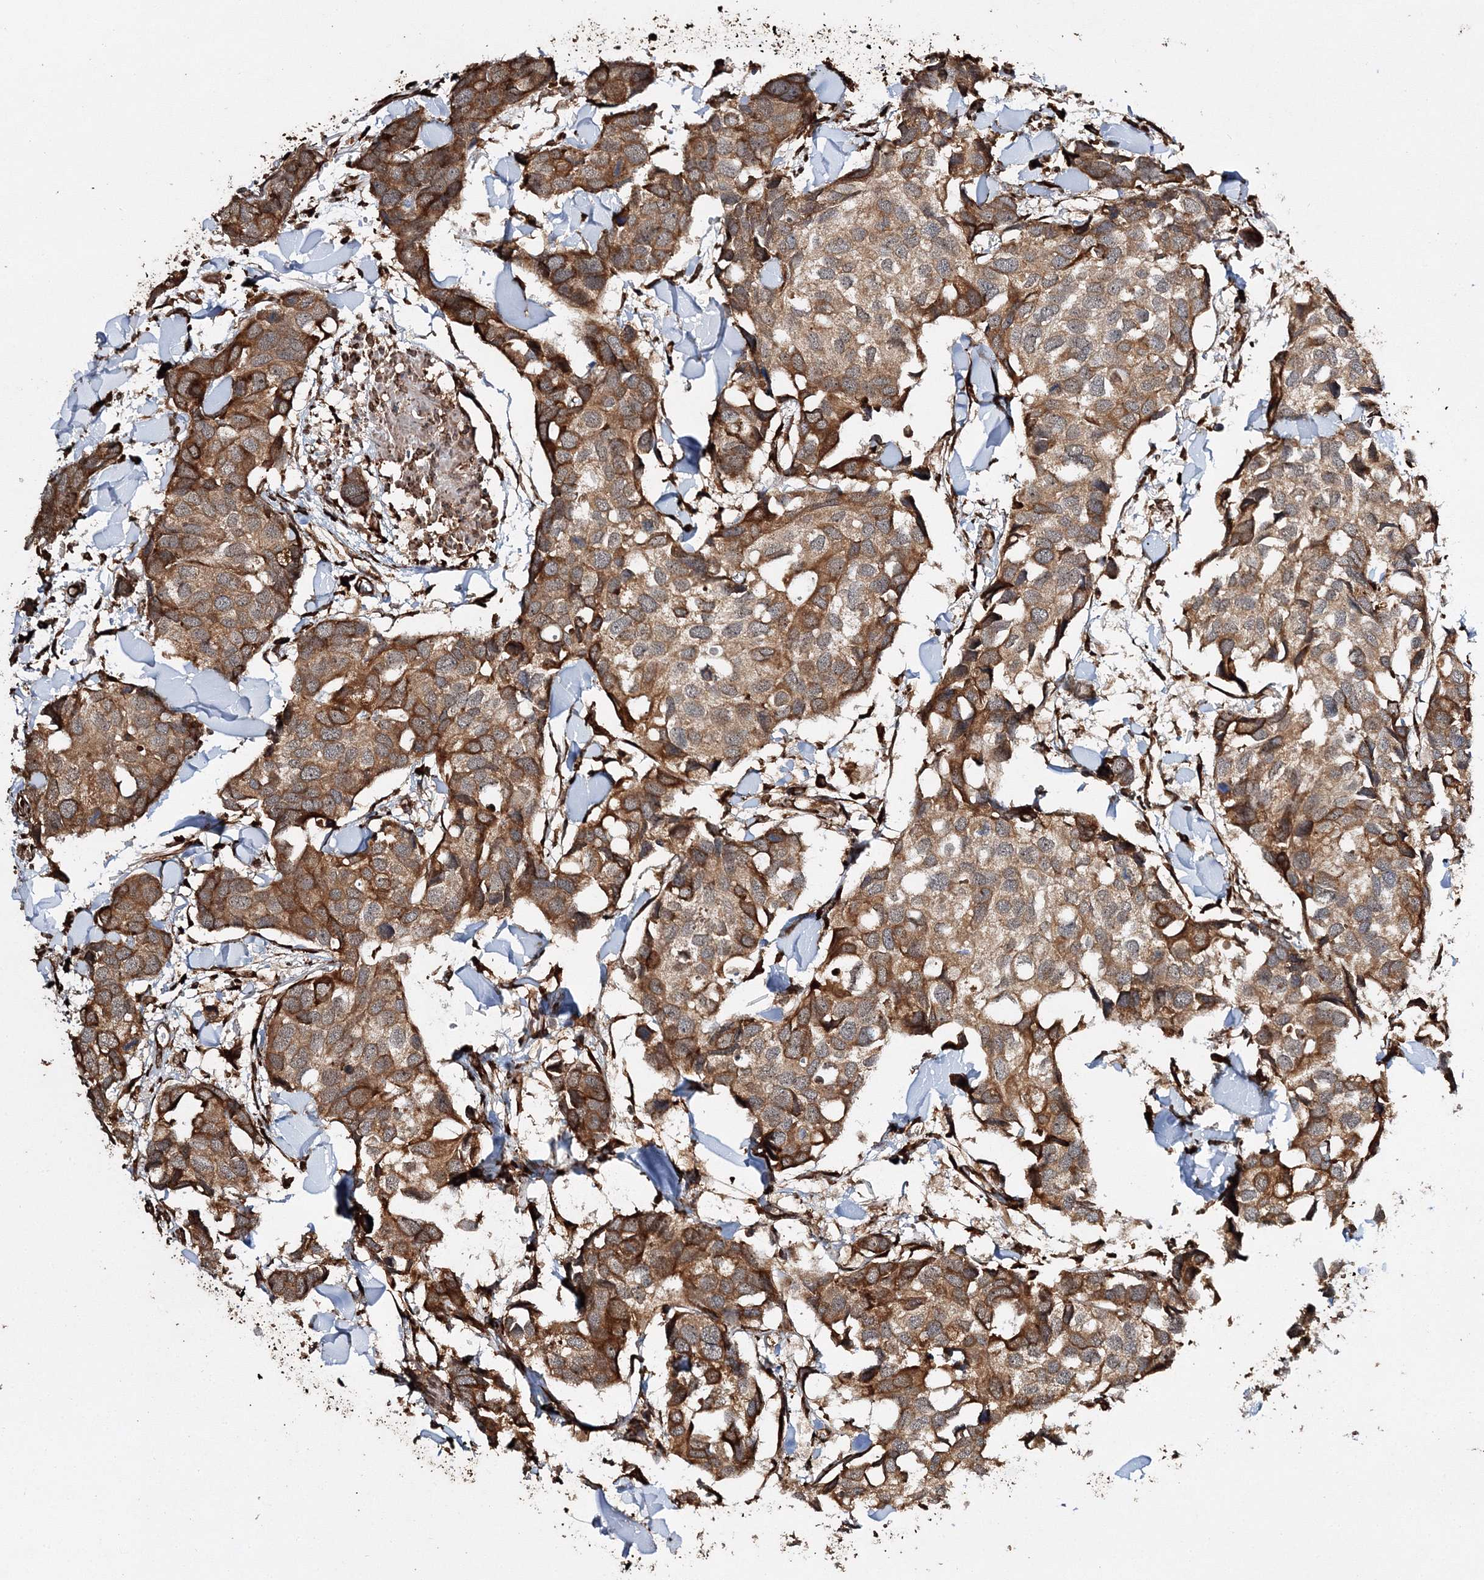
{"staining": {"intensity": "moderate", "quantity": ">75%", "location": "cytoplasmic/membranous"}, "tissue": "breast cancer", "cell_type": "Tumor cells", "image_type": "cancer", "snomed": [{"axis": "morphology", "description": "Duct carcinoma"}, {"axis": "topography", "description": "Breast"}], "caption": "Human intraductal carcinoma (breast) stained with a protein marker reveals moderate staining in tumor cells.", "gene": "SCRN3", "patient": {"sex": "female", "age": 83}}